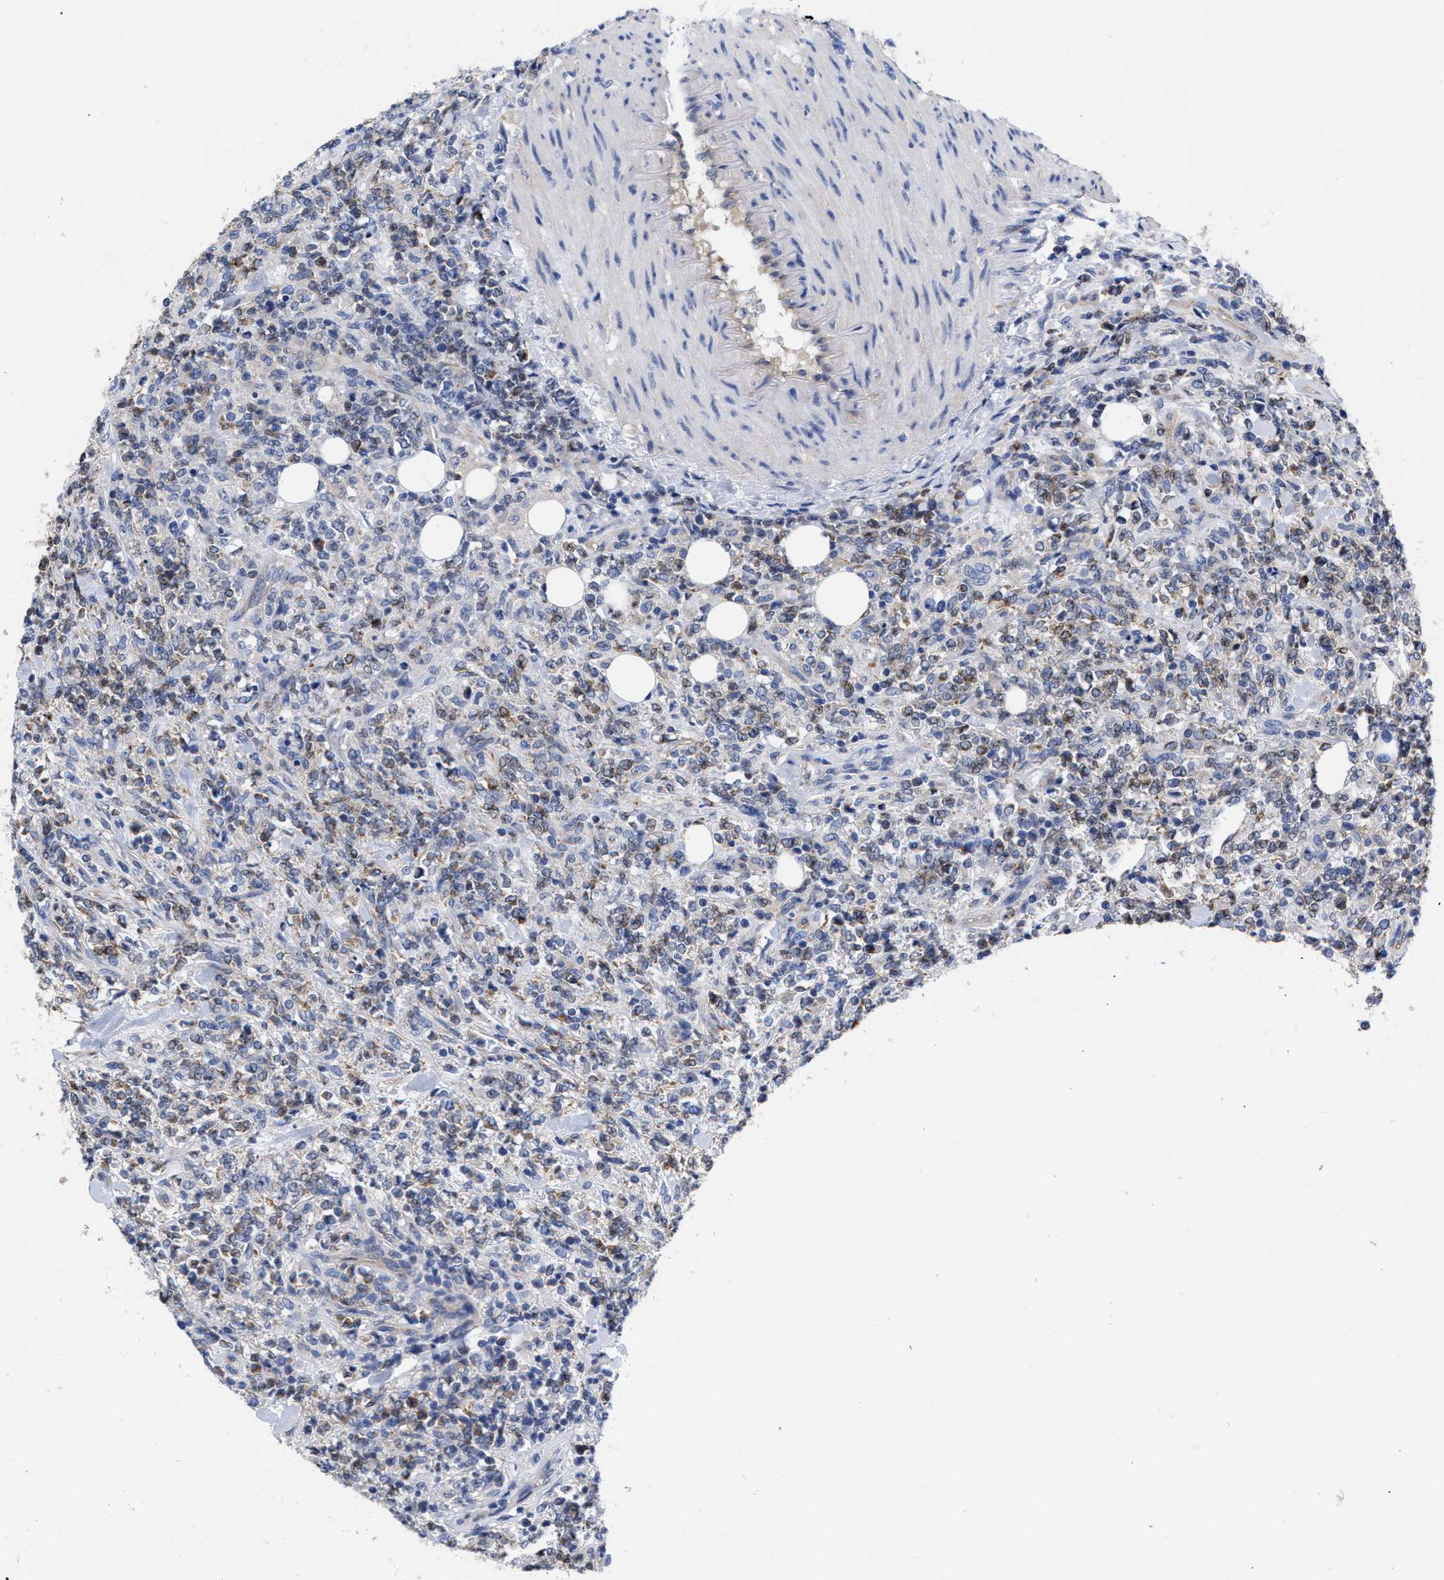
{"staining": {"intensity": "weak", "quantity": "25%-75%", "location": "cytoplasmic/membranous"}, "tissue": "lymphoma", "cell_type": "Tumor cells", "image_type": "cancer", "snomed": [{"axis": "morphology", "description": "Malignant lymphoma, non-Hodgkin's type, High grade"}, {"axis": "topography", "description": "Soft tissue"}], "caption": "Lymphoma stained for a protein (brown) shows weak cytoplasmic/membranous positive staining in approximately 25%-75% of tumor cells.", "gene": "IRAG2", "patient": {"sex": "male", "age": 18}}